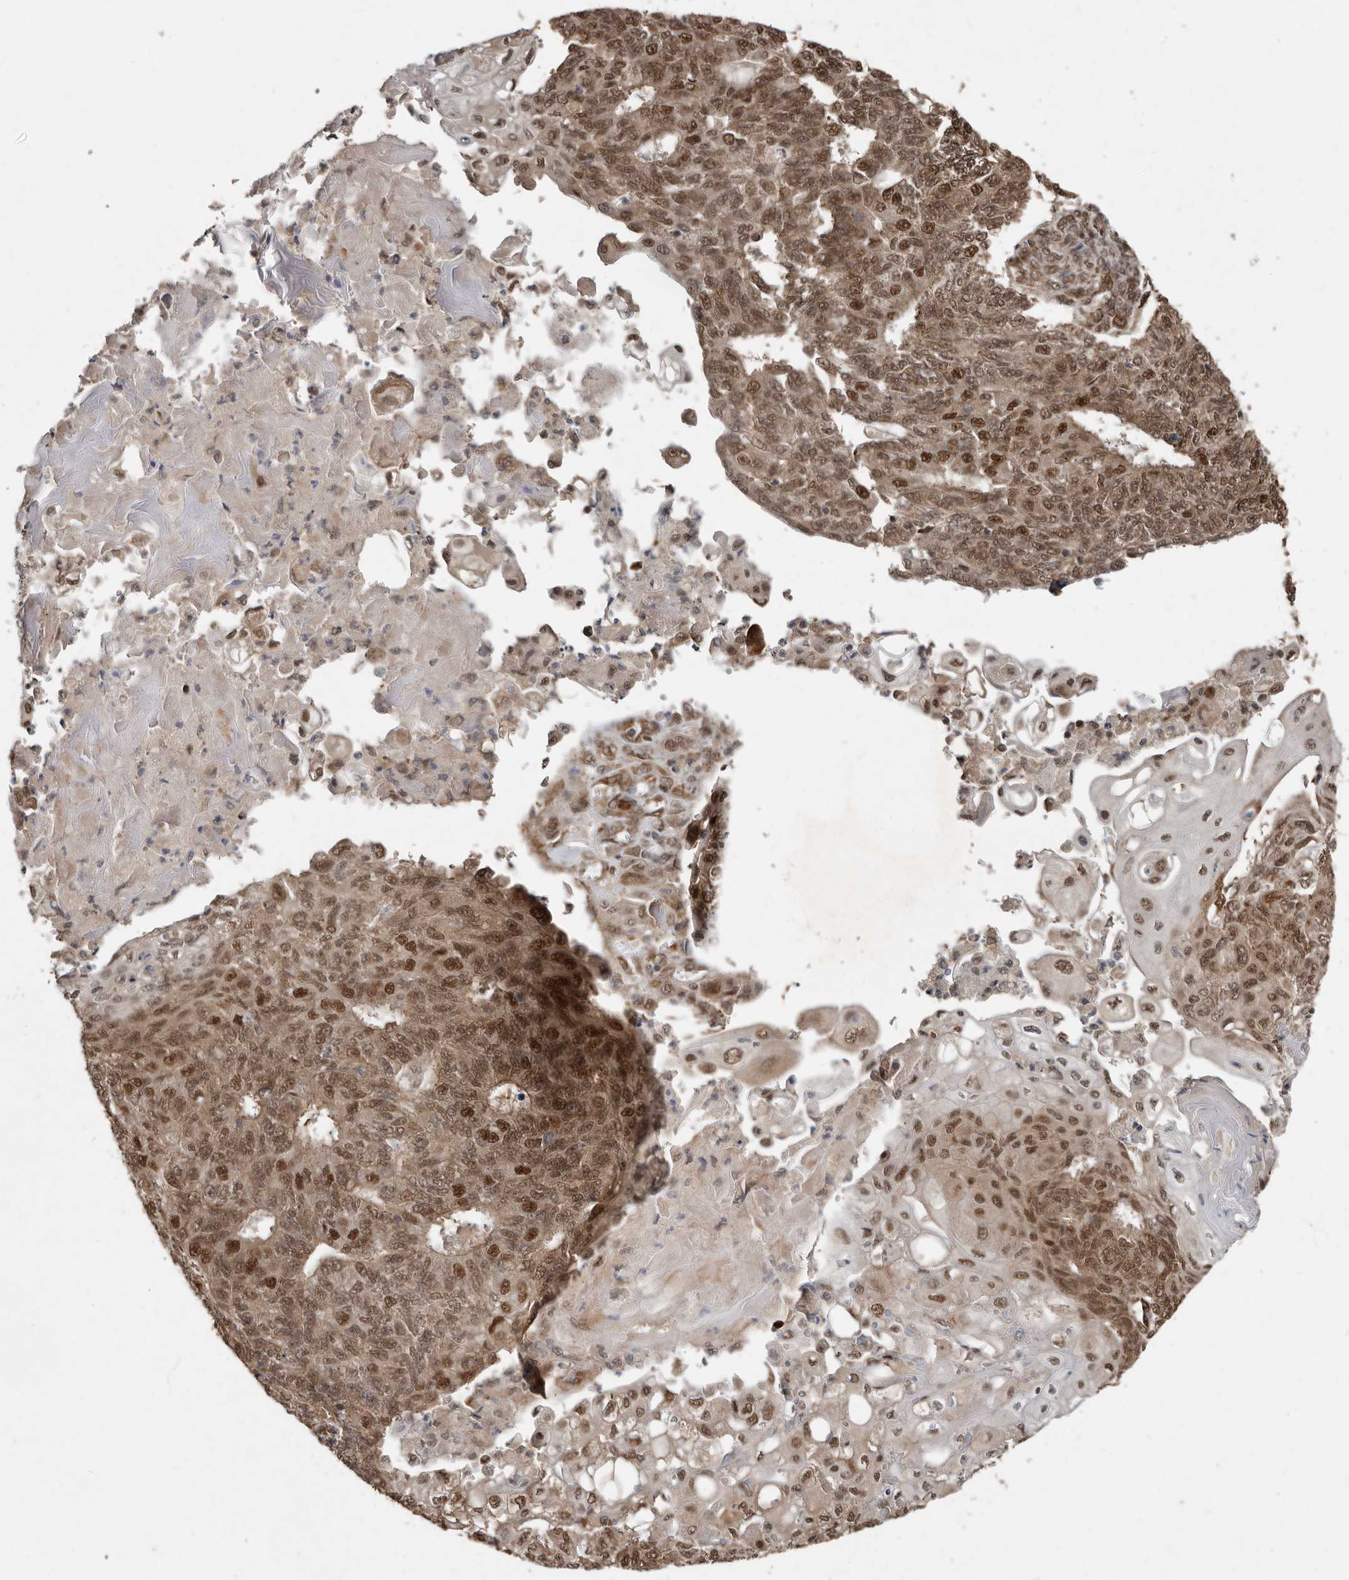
{"staining": {"intensity": "moderate", "quantity": ">75%", "location": "cytoplasmic/membranous,nuclear"}, "tissue": "endometrial cancer", "cell_type": "Tumor cells", "image_type": "cancer", "snomed": [{"axis": "morphology", "description": "Adenocarcinoma, NOS"}, {"axis": "topography", "description": "Endometrium"}], "caption": "Adenocarcinoma (endometrial) was stained to show a protein in brown. There is medium levels of moderate cytoplasmic/membranous and nuclear expression in about >75% of tumor cells.", "gene": "LRGUK", "patient": {"sex": "female", "age": 32}}